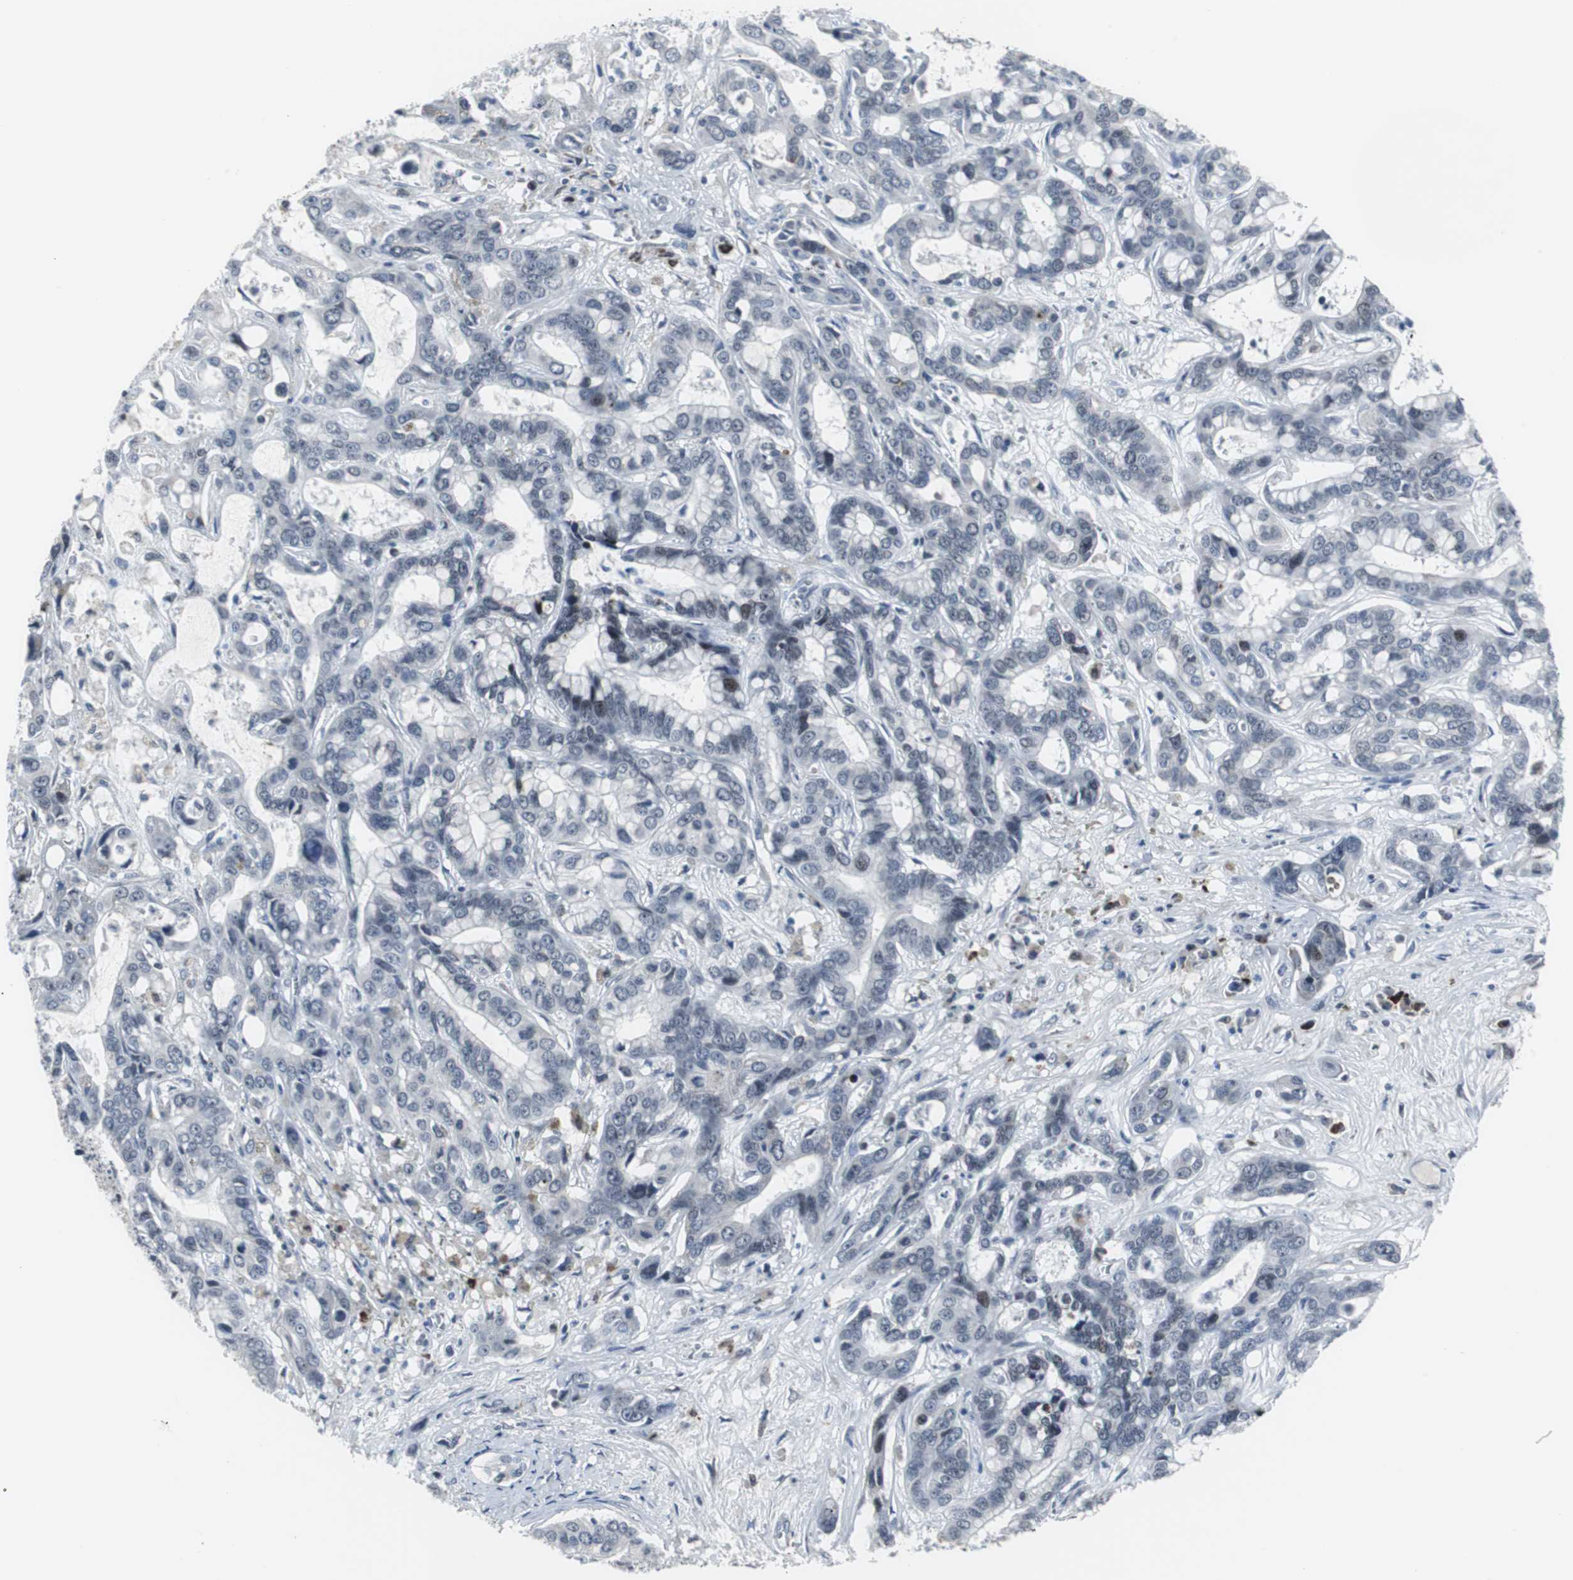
{"staining": {"intensity": "negative", "quantity": "none", "location": "none"}, "tissue": "liver cancer", "cell_type": "Tumor cells", "image_type": "cancer", "snomed": [{"axis": "morphology", "description": "Cholangiocarcinoma"}, {"axis": "topography", "description": "Liver"}], "caption": "This is an IHC photomicrograph of liver cholangiocarcinoma. There is no expression in tumor cells.", "gene": "DOK1", "patient": {"sex": "female", "age": 65}}